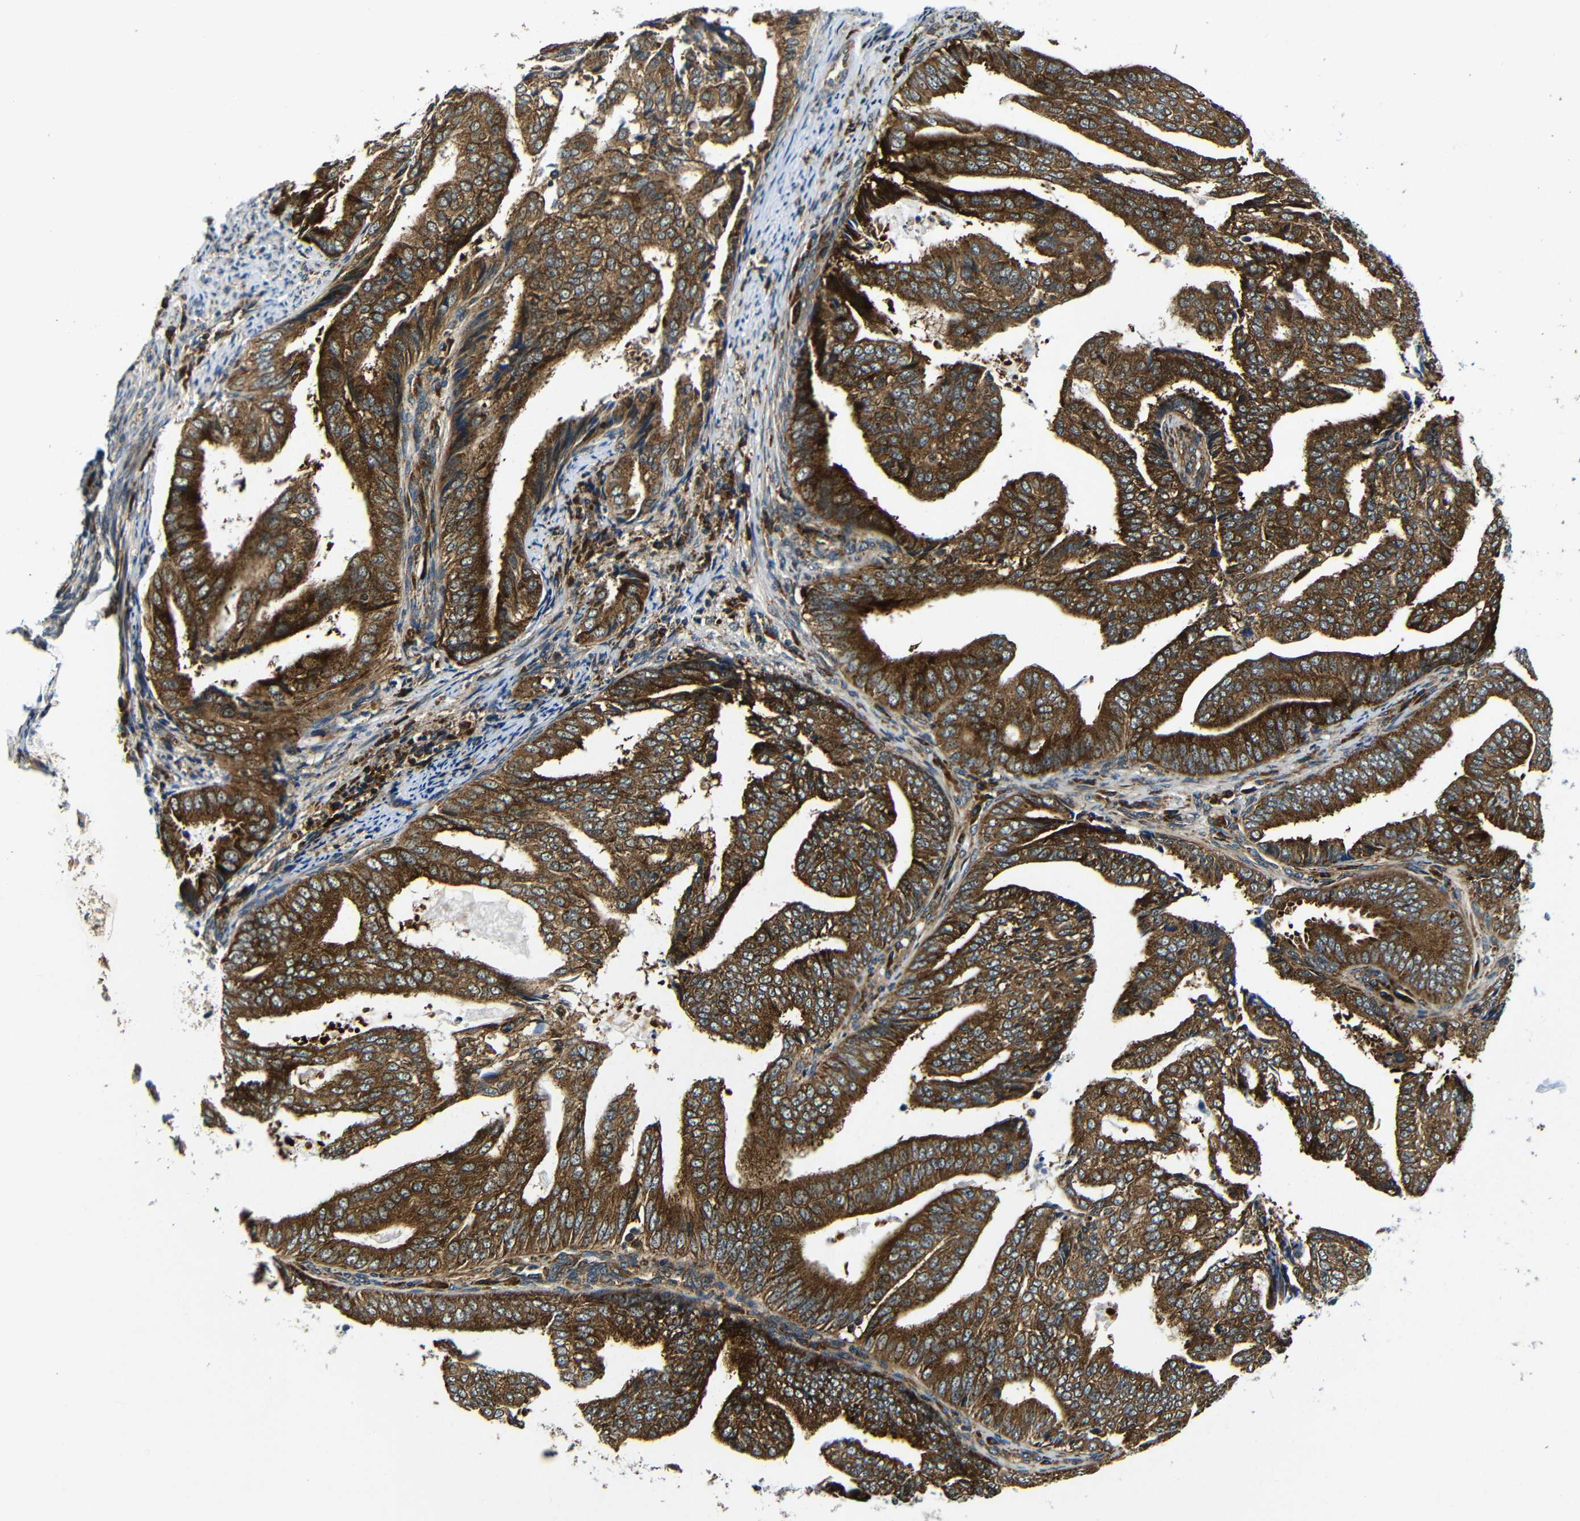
{"staining": {"intensity": "strong", "quantity": ">75%", "location": "cytoplasmic/membranous"}, "tissue": "endometrial cancer", "cell_type": "Tumor cells", "image_type": "cancer", "snomed": [{"axis": "morphology", "description": "Adenocarcinoma, NOS"}, {"axis": "topography", "description": "Endometrium"}], "caption": "This image displays endometrial cancer (adenocarcinoma) stained with immunohistochemistry (IHC) to label a protein in brown. The cytoplasmic/membranous of tumor cells show strong positivity for the protein. Nuclei are counter-stained blue.", "gene": "ABCE1", "patient": {"sex": "female", "age": 58}}